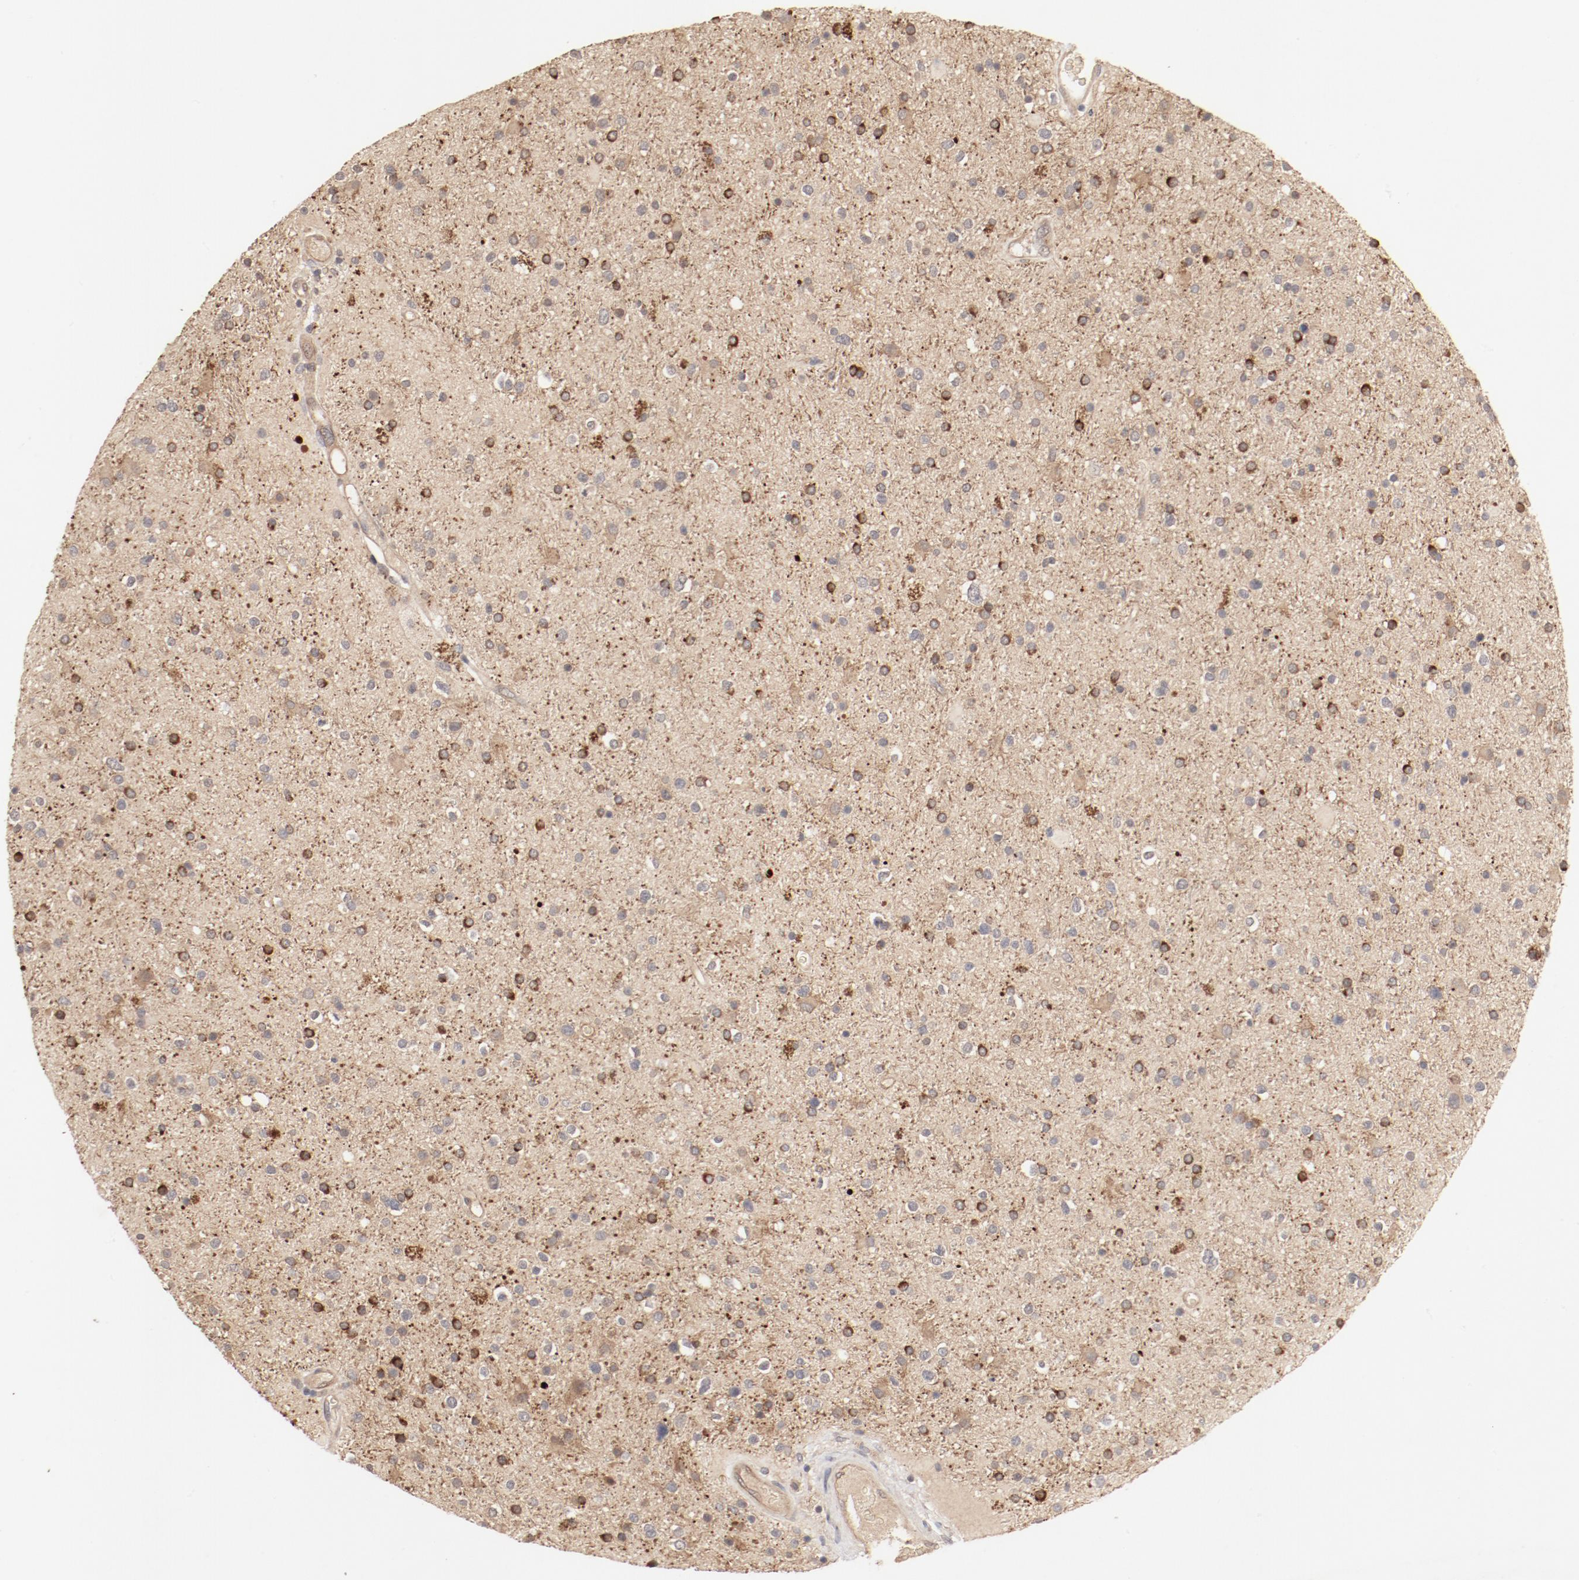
{"staining": {"intensity": "strong", "quantity": "25%-75%", "location": "cytoplasmic/membranous"}, "tissue": "glioma", "cell_type": "Tumor cells", "image_type": "cancer", "snomed": [{"axis": "morphology", "description": "Glioma, malignant, High grade"}, {"axis": "topography", "description": "Brain"}], "caption": "Immunohistochemistry (IHC) (DAB (3,3'-diaminobenzidine)) staining of human glioma reveals strong cytoplasmic/membranous protein positivity in approximately 25%-75% of tumor cells. (DAB (3,3'-diaminobenzidine) = brown stain, brightfield microscopy at high magnification).", "gene": "IL3RA", "patient": {"sex": "male", "age": 33}}